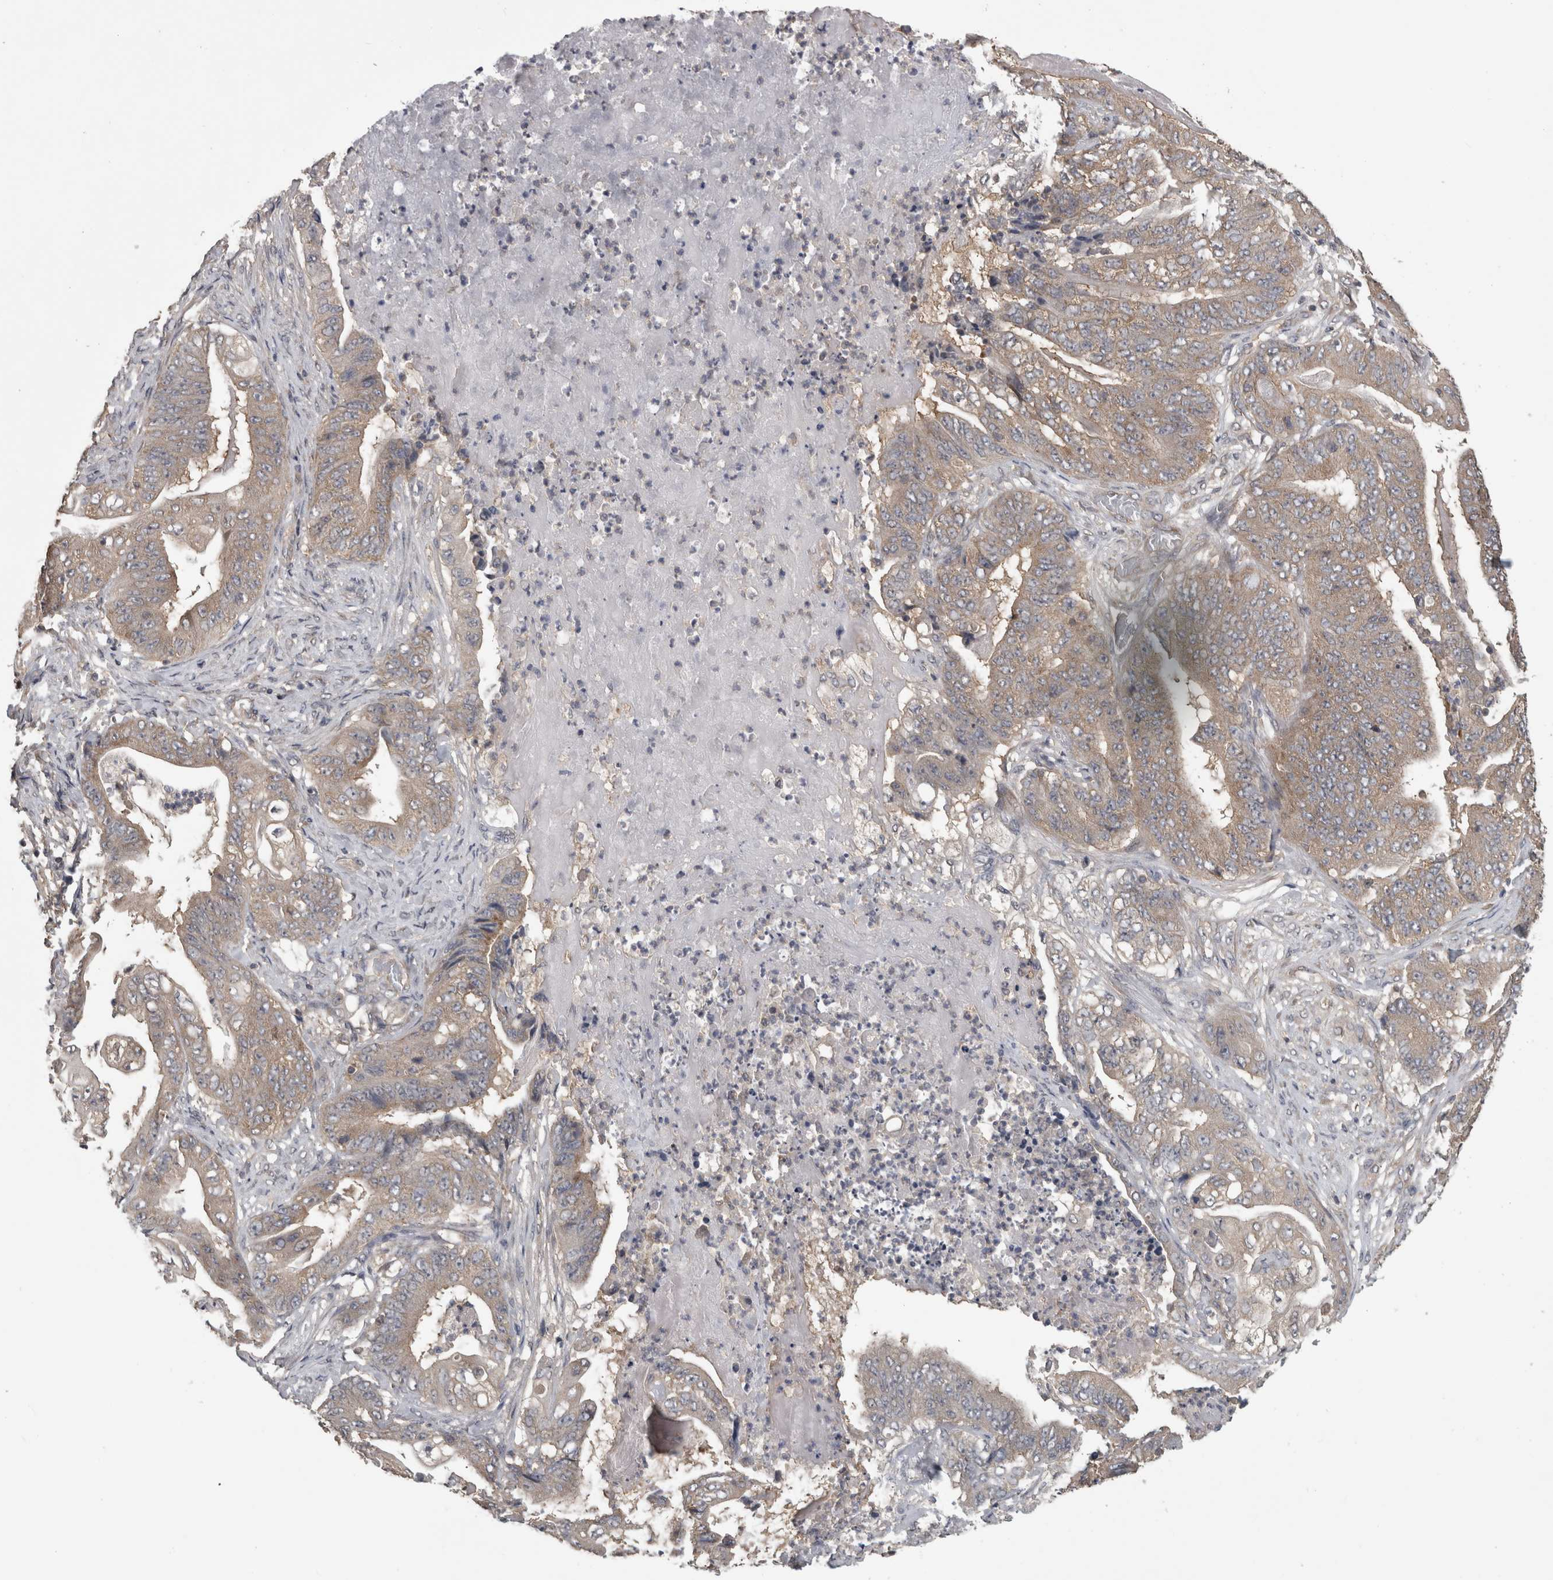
{"staining": {"intensity": "weak", "quantity": "25%-75%", "location": "cytoplasmic/membranous"}, "tissue": "stomach cancer", "cell_type": "Tumor cells", "image_type": "cancer", "snomed": [{"axis": "morphology", "description": "Adenocarcinoma, NOS"}, {"axis": "topography", "description": "Stomach"}], "caption": "The photomicrograph exhibits staining of stomach cancer, revealing weak cytoplasmic/membranous protein positivity (brown color) within tumor cells. The staining is performed using DAB (3,3'-diaminobenzidine) brown chromogen to label protein expression. The nuclei are counter-stained blue using hematoxylin.", "gene": "ATXN2", "patient": {"sex": "female", "age": 73}}